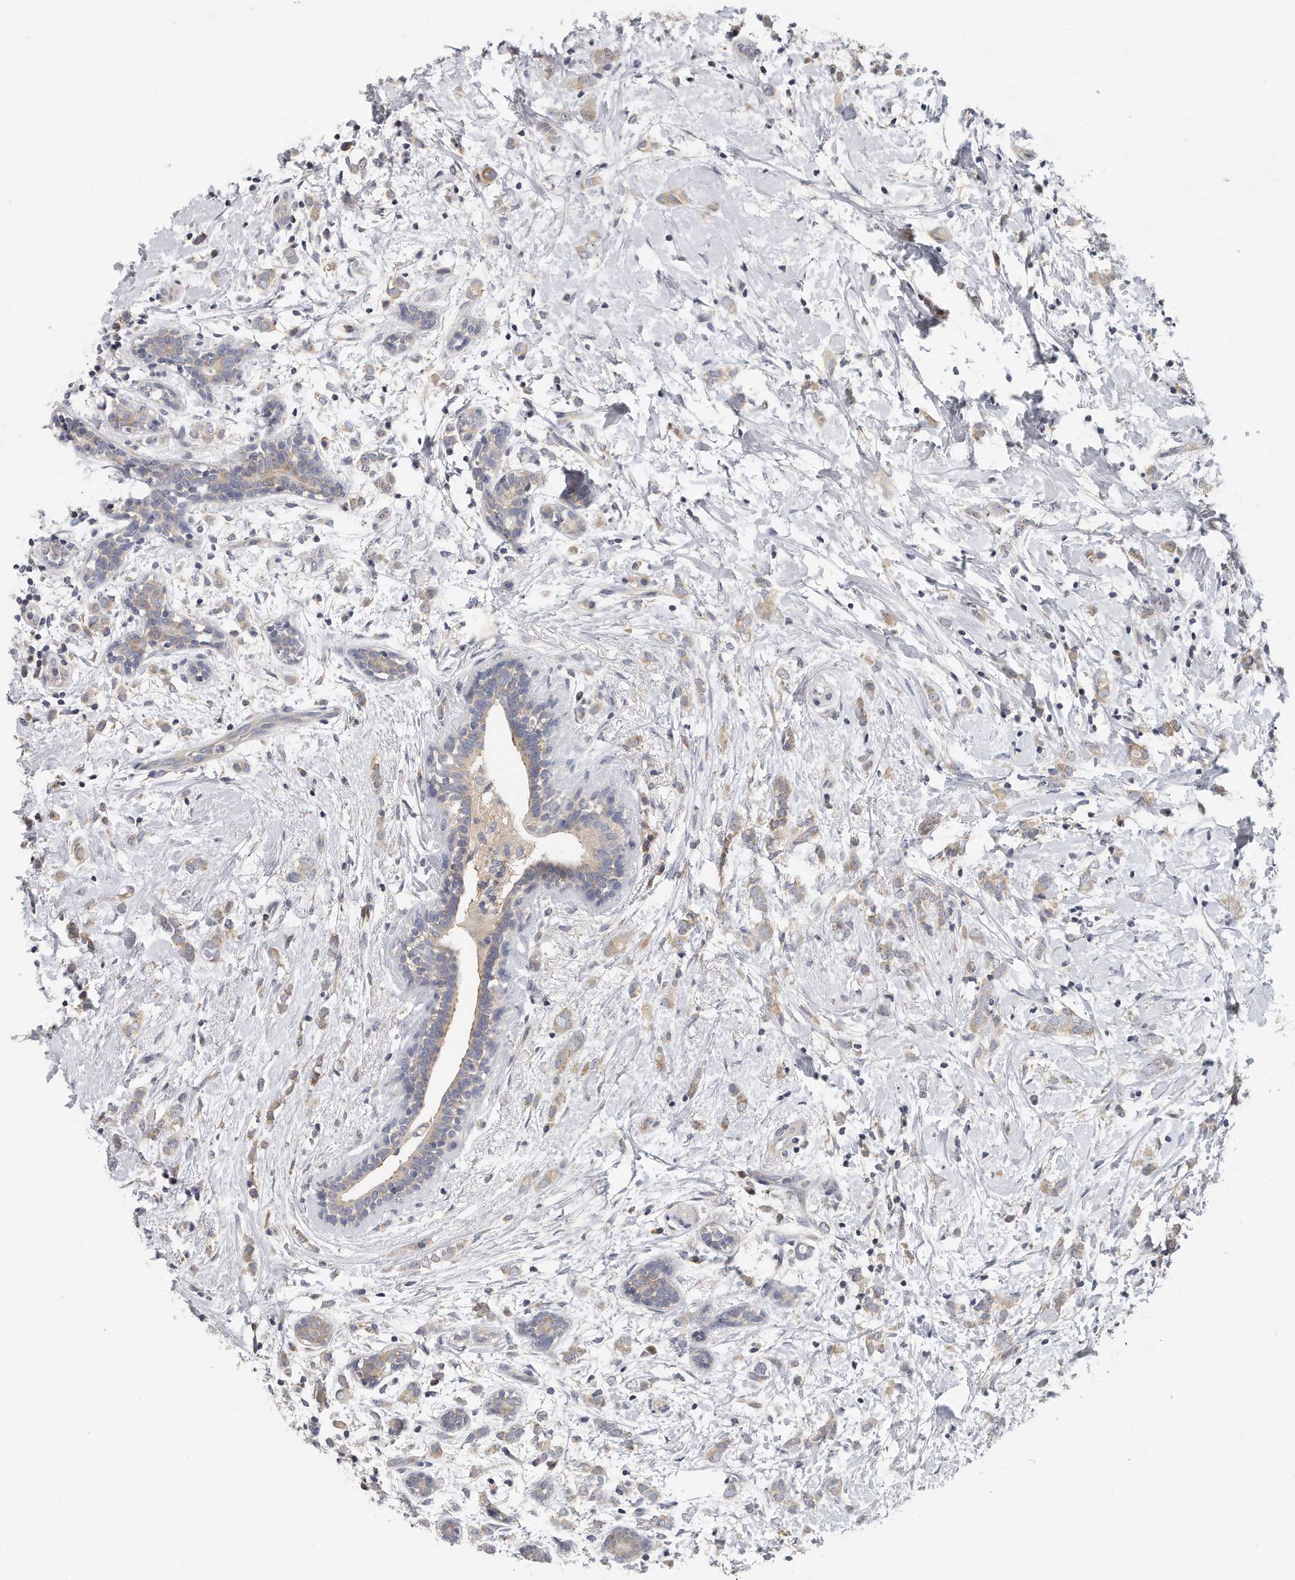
{"staining": {"intensity": "weak", "quantity": ">75%", "location": "cytoplasmic/membranous"}, "tissue": "breast cancer", "cell_type": "Tumor cells", "image_type": "cancer", "snomed": [{"axis": "morphology", "description": "Normal tissue, NOS"}, {"axis": "morphology", "description": "Lobular carcinoma"}, {"axis": "topography", "description": "Breast"}], "caption": "Immunohistochemistry staining of breast cancer (lobular carcinoma), which shows low levels of weak cytoplasmic/membranous expression in approximately >75% of tumor cells indicating weak cytoplasmic/membranous protein expression. The staining was performed using DAB (brown) for protein detection and nuclei were counterstained in hematoxylin (blue).", "gene": "EIF3I", "patient": {"sex": "female", "age": 47}}